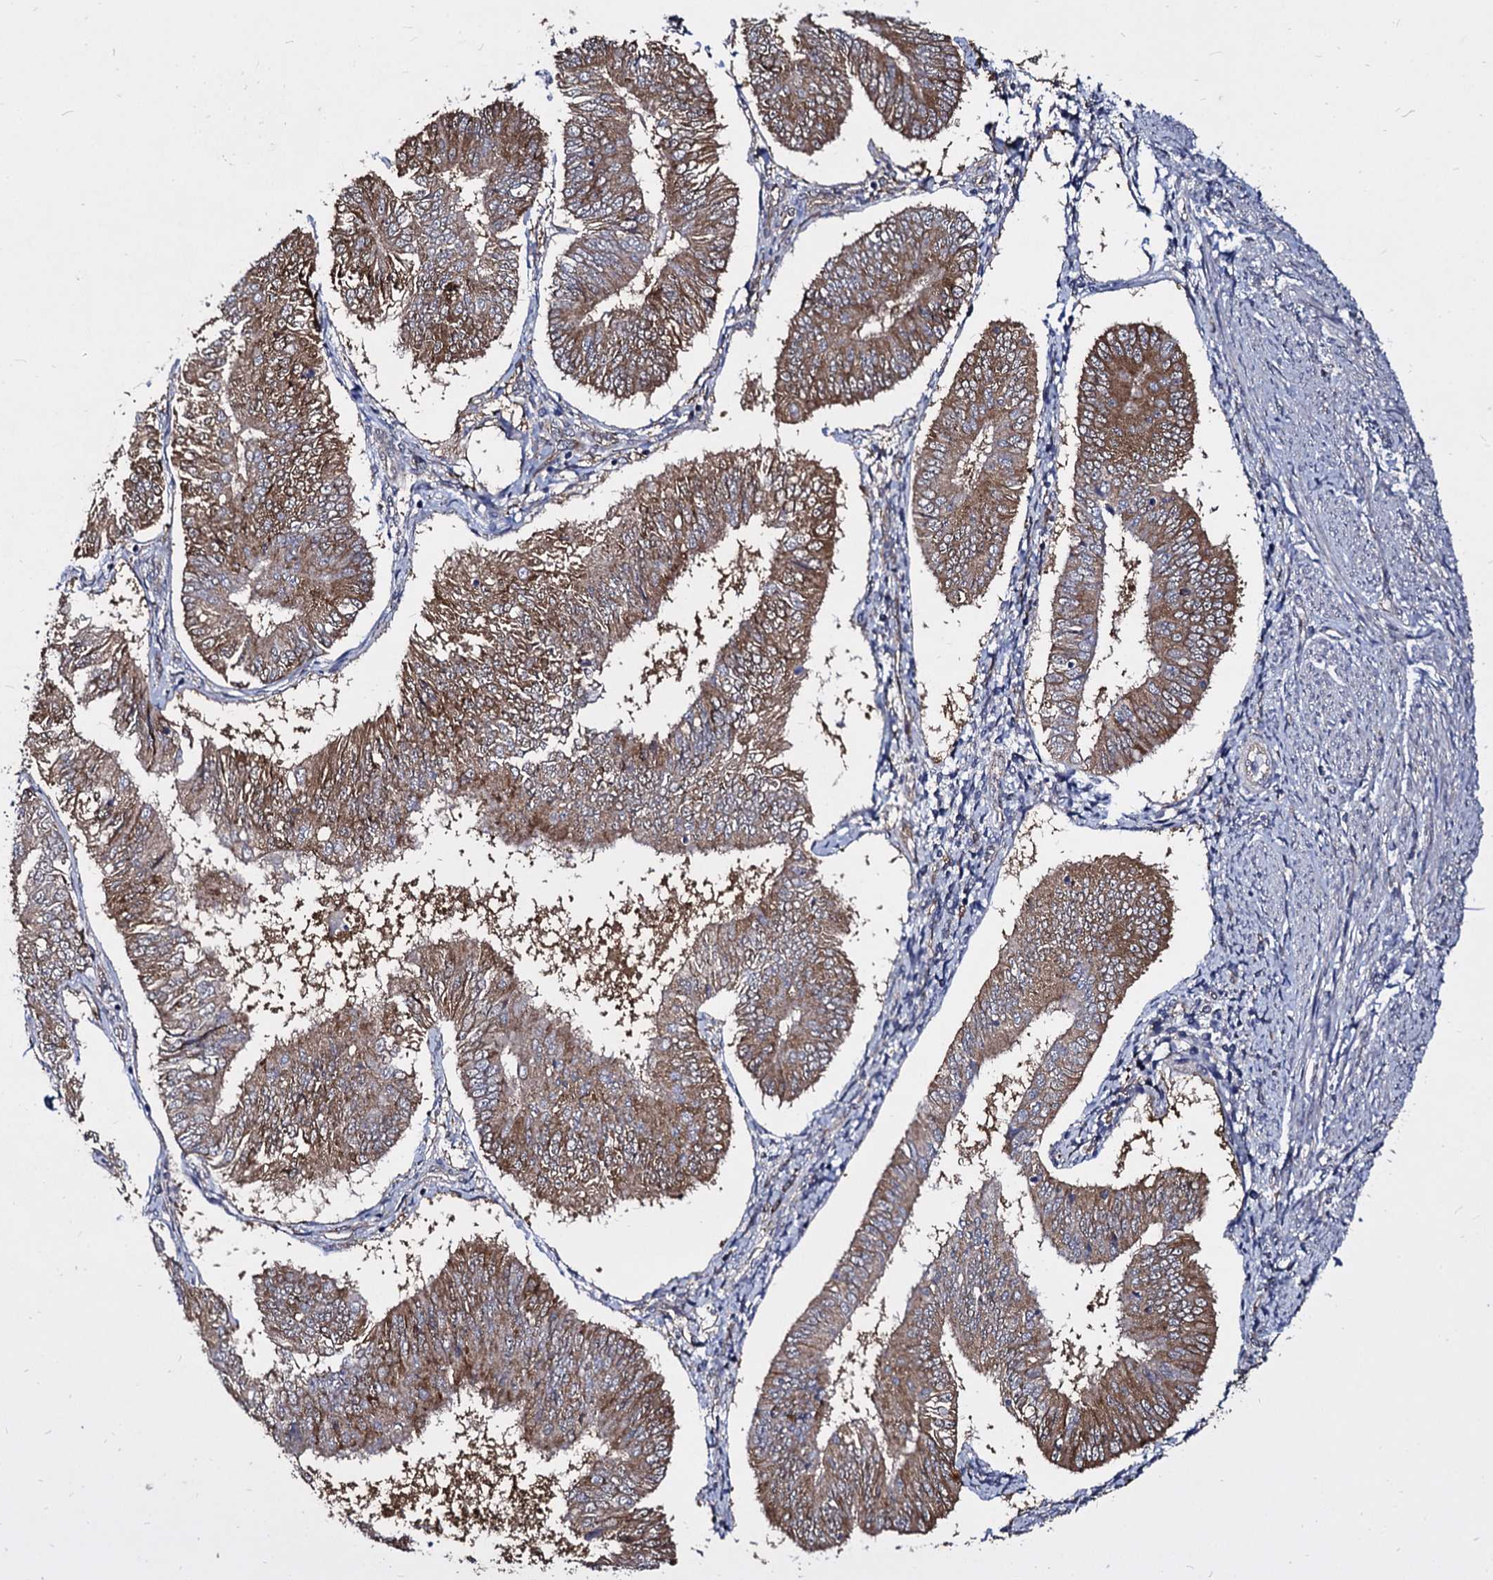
{"staining": {"intensity": "moderate", "quantity": ">75%", "location": "cytoplasmic/membranous"}, "tissue": "endometrial cancer", "cell_type": "Tumor cells", "image_type": "cancer", "snomed": [{"axis": "morphology", "description": "Adenocarcinoma, NOS"}, {"axis": "topography", "description": "Endometrium"}], "caption": "This micrograph exhibits adenocarcinoma (endometrial) stained with immunohistochemistry to label a protein in brown. The cytoplasmic/membranous of tumor cells show moderate positivity for the protein. Nuclei are counter-stained blue.", "gene": "NME1", "patient": {"sex": "female", "age": 58}}